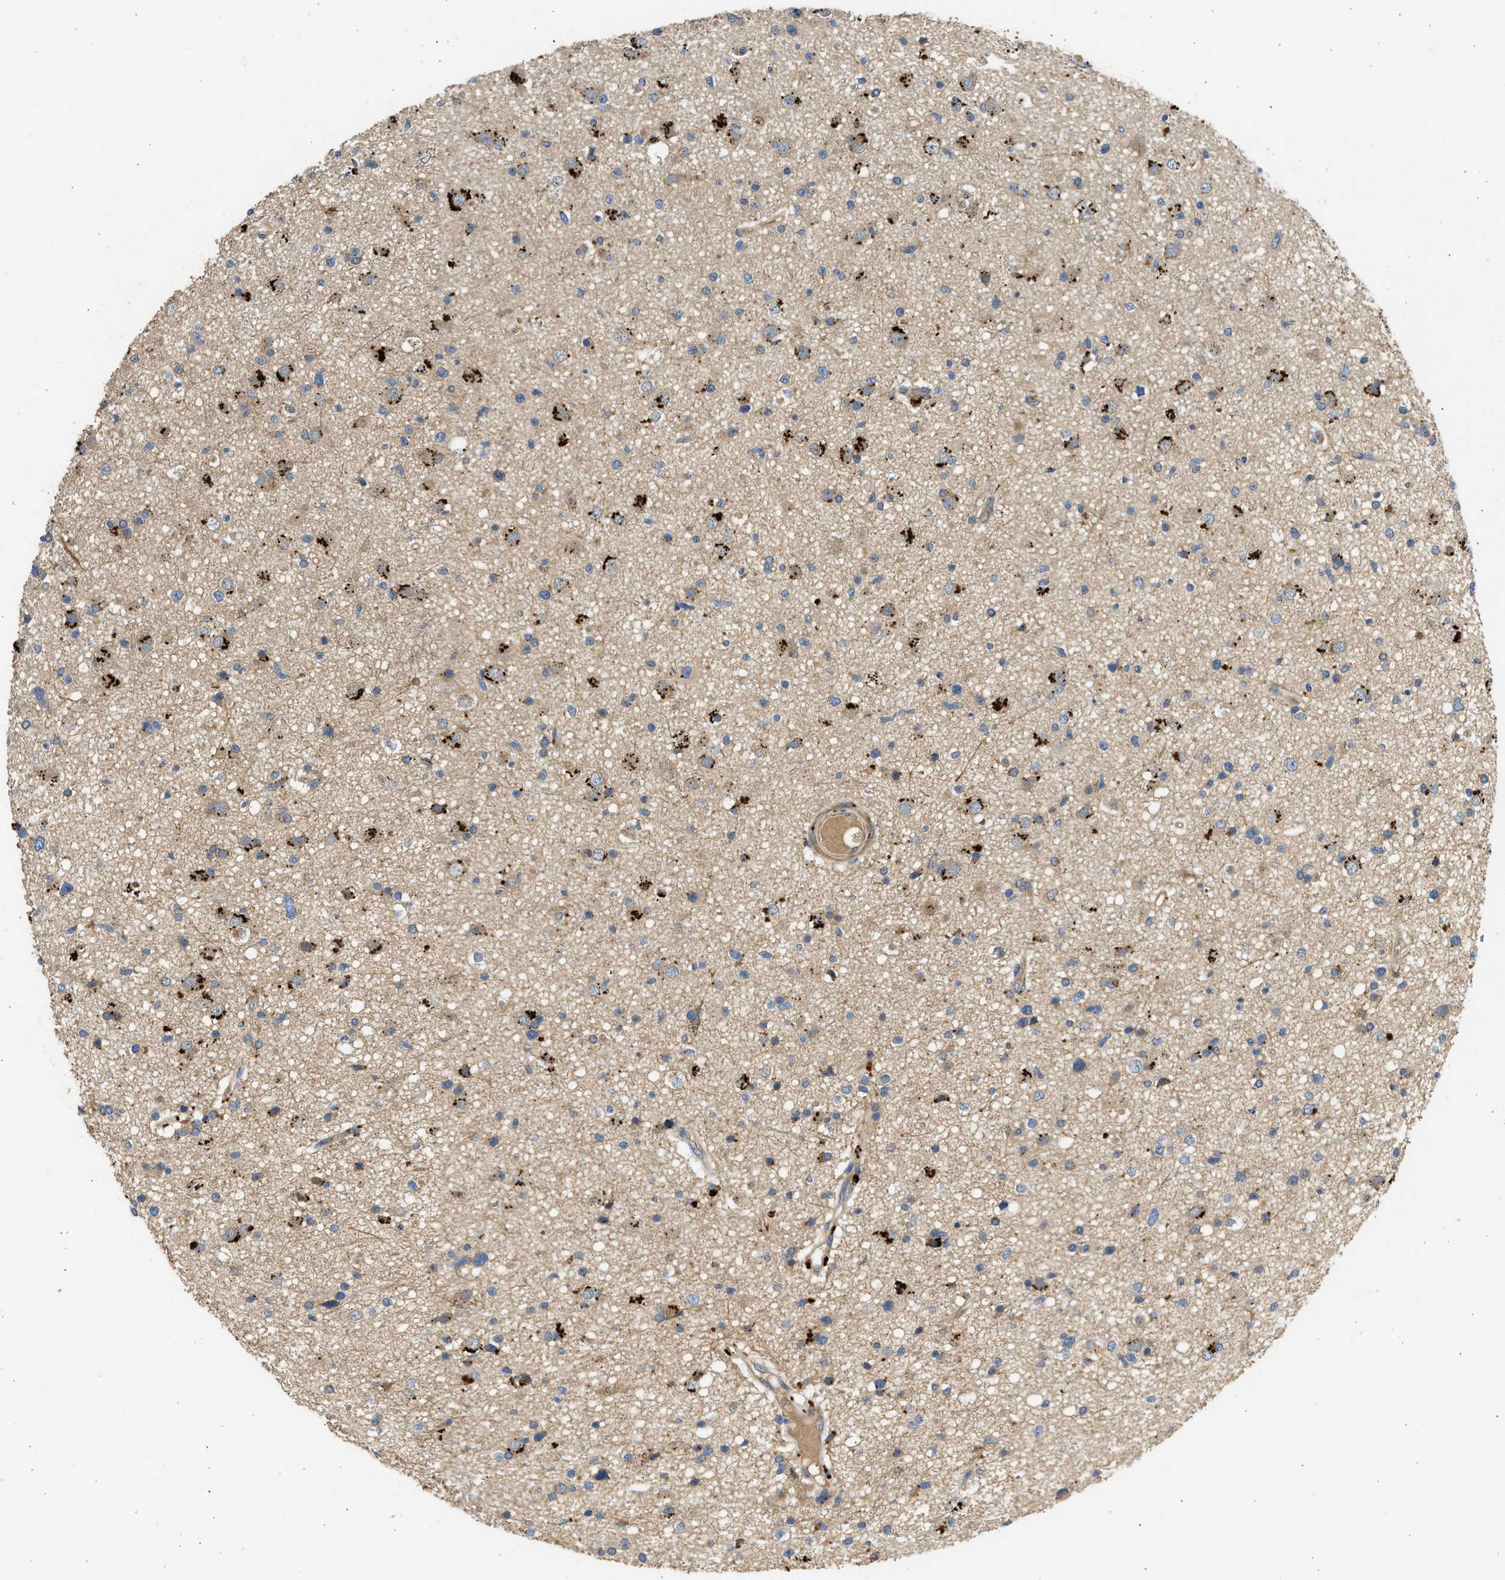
{"staining": {"intensity": "weak", "quantity": "25%-75%", "location": "cytoplasmic/membranous"}, "tissue": "glioma", "cell_type": "Tumor cells", "image_type": "cancer", "snomed": [{"axis": "morphology", "description": "Glioma, malignant, High grade"}, {"axis": "topography", "description": "Brain"}], "caption": "Tumor cells show low levels of weak cytoplasmic/membranous positivity in approximately 25%-75% of cells in human glioma.", "gene": "CSRNP2", "patient": {"sex": "male", "age": 33}}